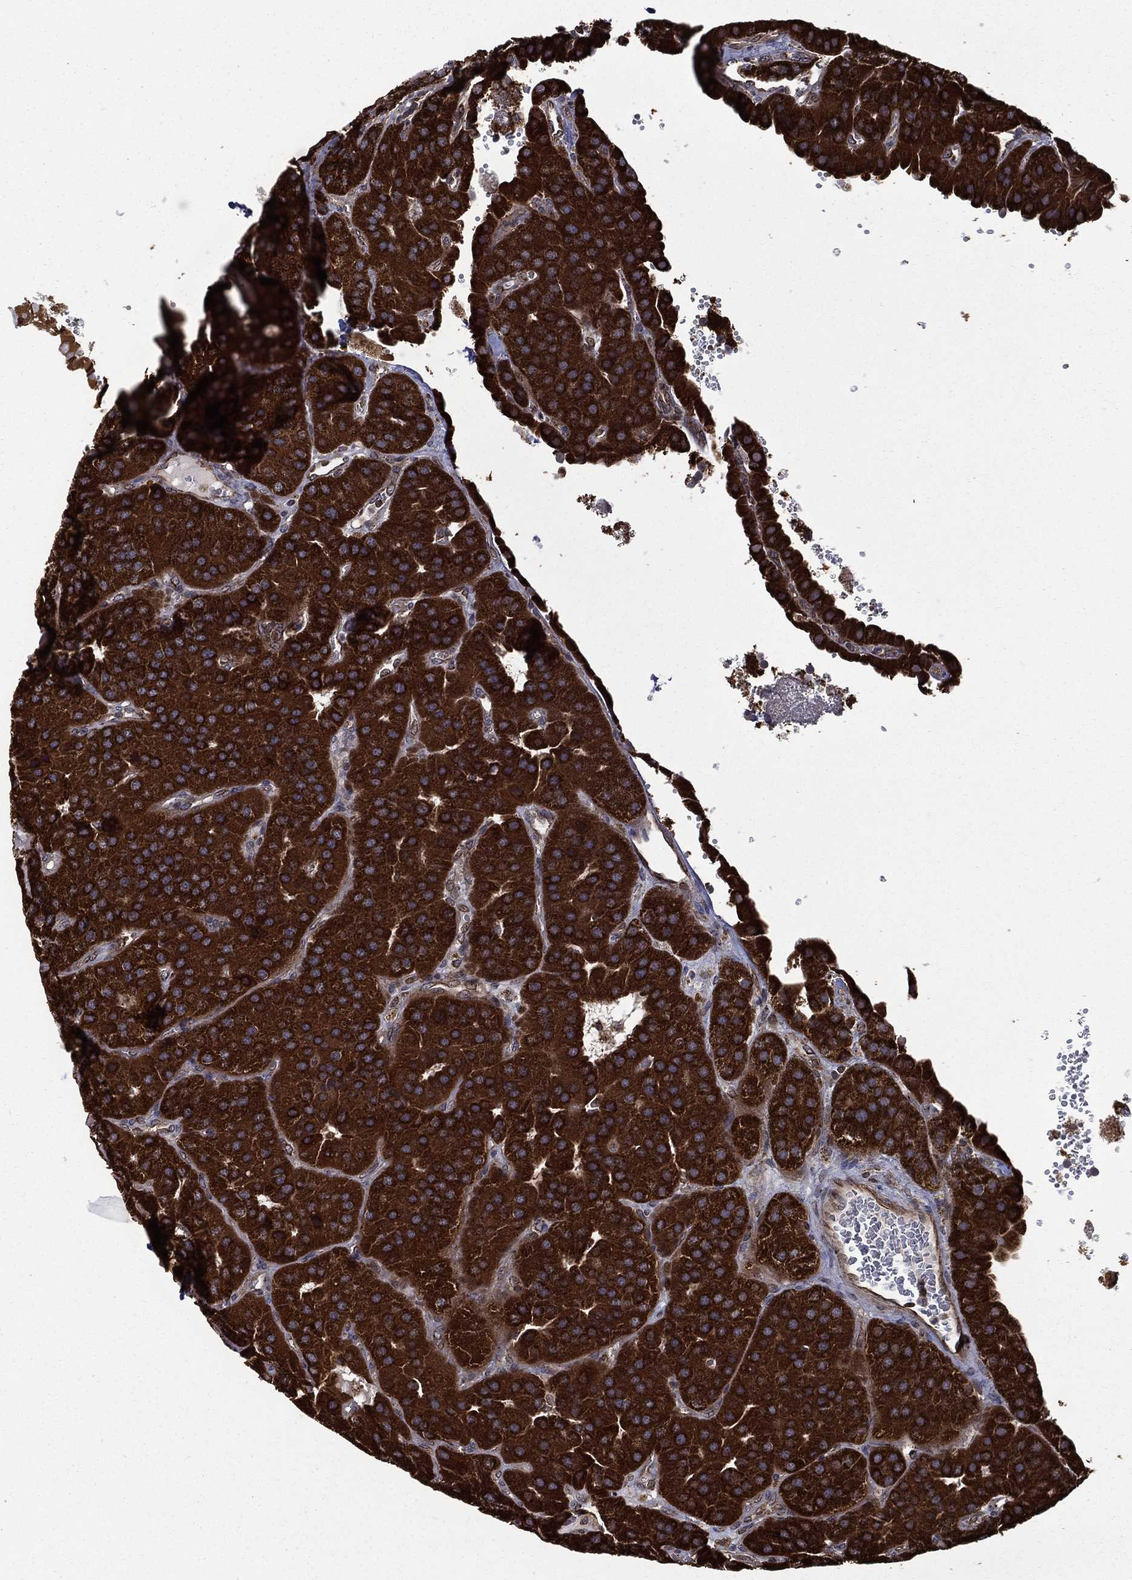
{"staining": {"intensity": "strong", "quantity": ">75%", "location": "cytoplasmic/membranous"}, "tissue": "parathyroid gland", "cell_type": "Glandular cells", "image_type": "normal", "snomed": [{"axis": "morphology", "description": "Normal tissue, NOS"}, {"axis": "morphology", "description": "Adenoma, NOS"}, {"axis": "topography", "description": "Parathyroid gland"}], "caption": "About >75% of glandular cells in normal human parathyroid gland show strong cytoplasmic/membranous protein positivity as visualized by brown immunohistochemical staining.", "gene": "GIMAP6", "patient": {"sex": "female", "age": 86}}